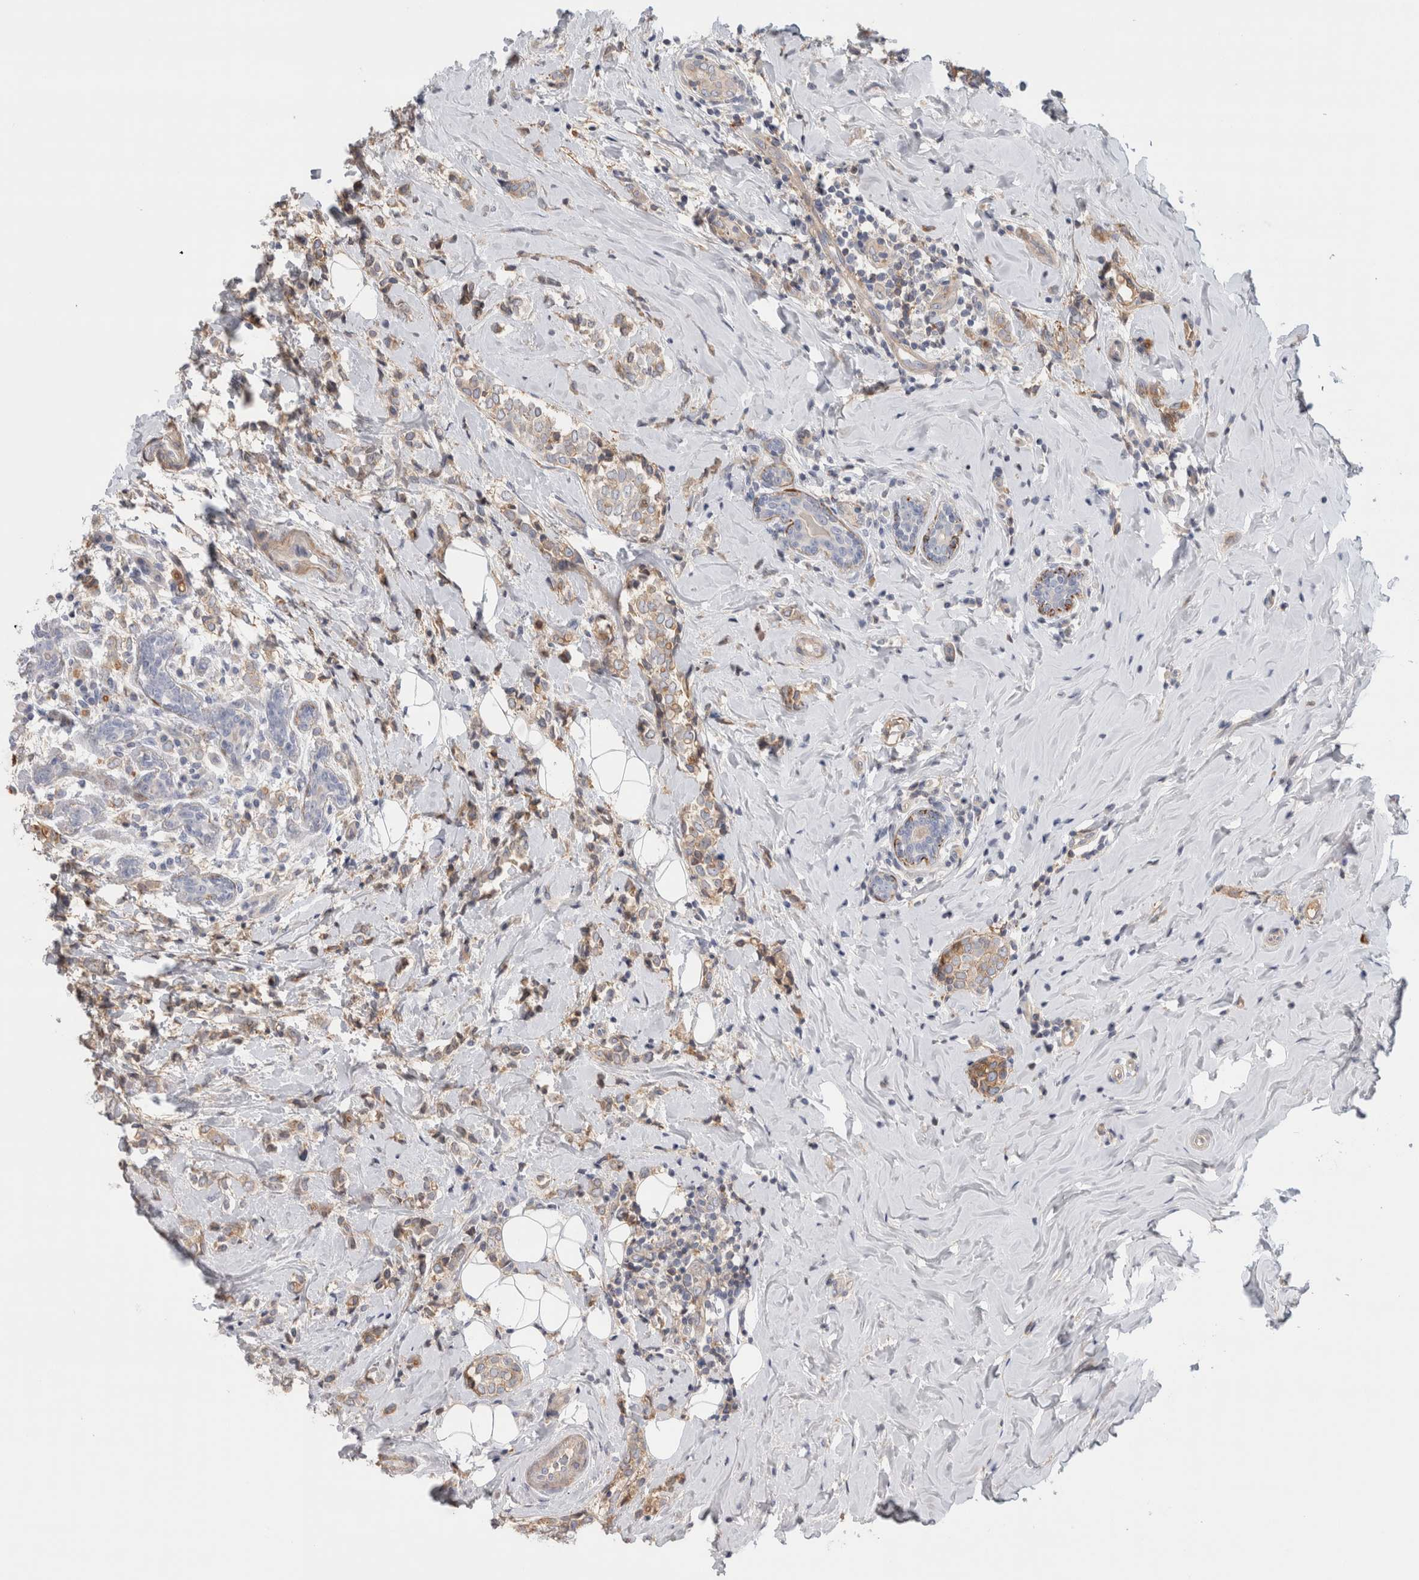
{"staining": {"intensity": "weak", "quantity": ">75%", "location": "cytoplasmic/membranous"}, "tissue": "breast cancer", "cell_type": "Tumor cells", "image_type": "cancer", "snomed": [{"axis": "morphology", "description": "Normal tissue, NOS"}, {"axis": "morphology", "description": "Lobular carcinoma"}, {"axis": "topography", "description": "Breast"}], "caption": "Immunohistochemistry (DAB (3,3'-diaminobenzidine)) staining of human lobular carcinoma (breast) displays weak cytoplasmic/membranous protein positivity in approximately >75% of tumor cells.", "gene": "CFI", "patient": {"sex": "female", "age": 47}}